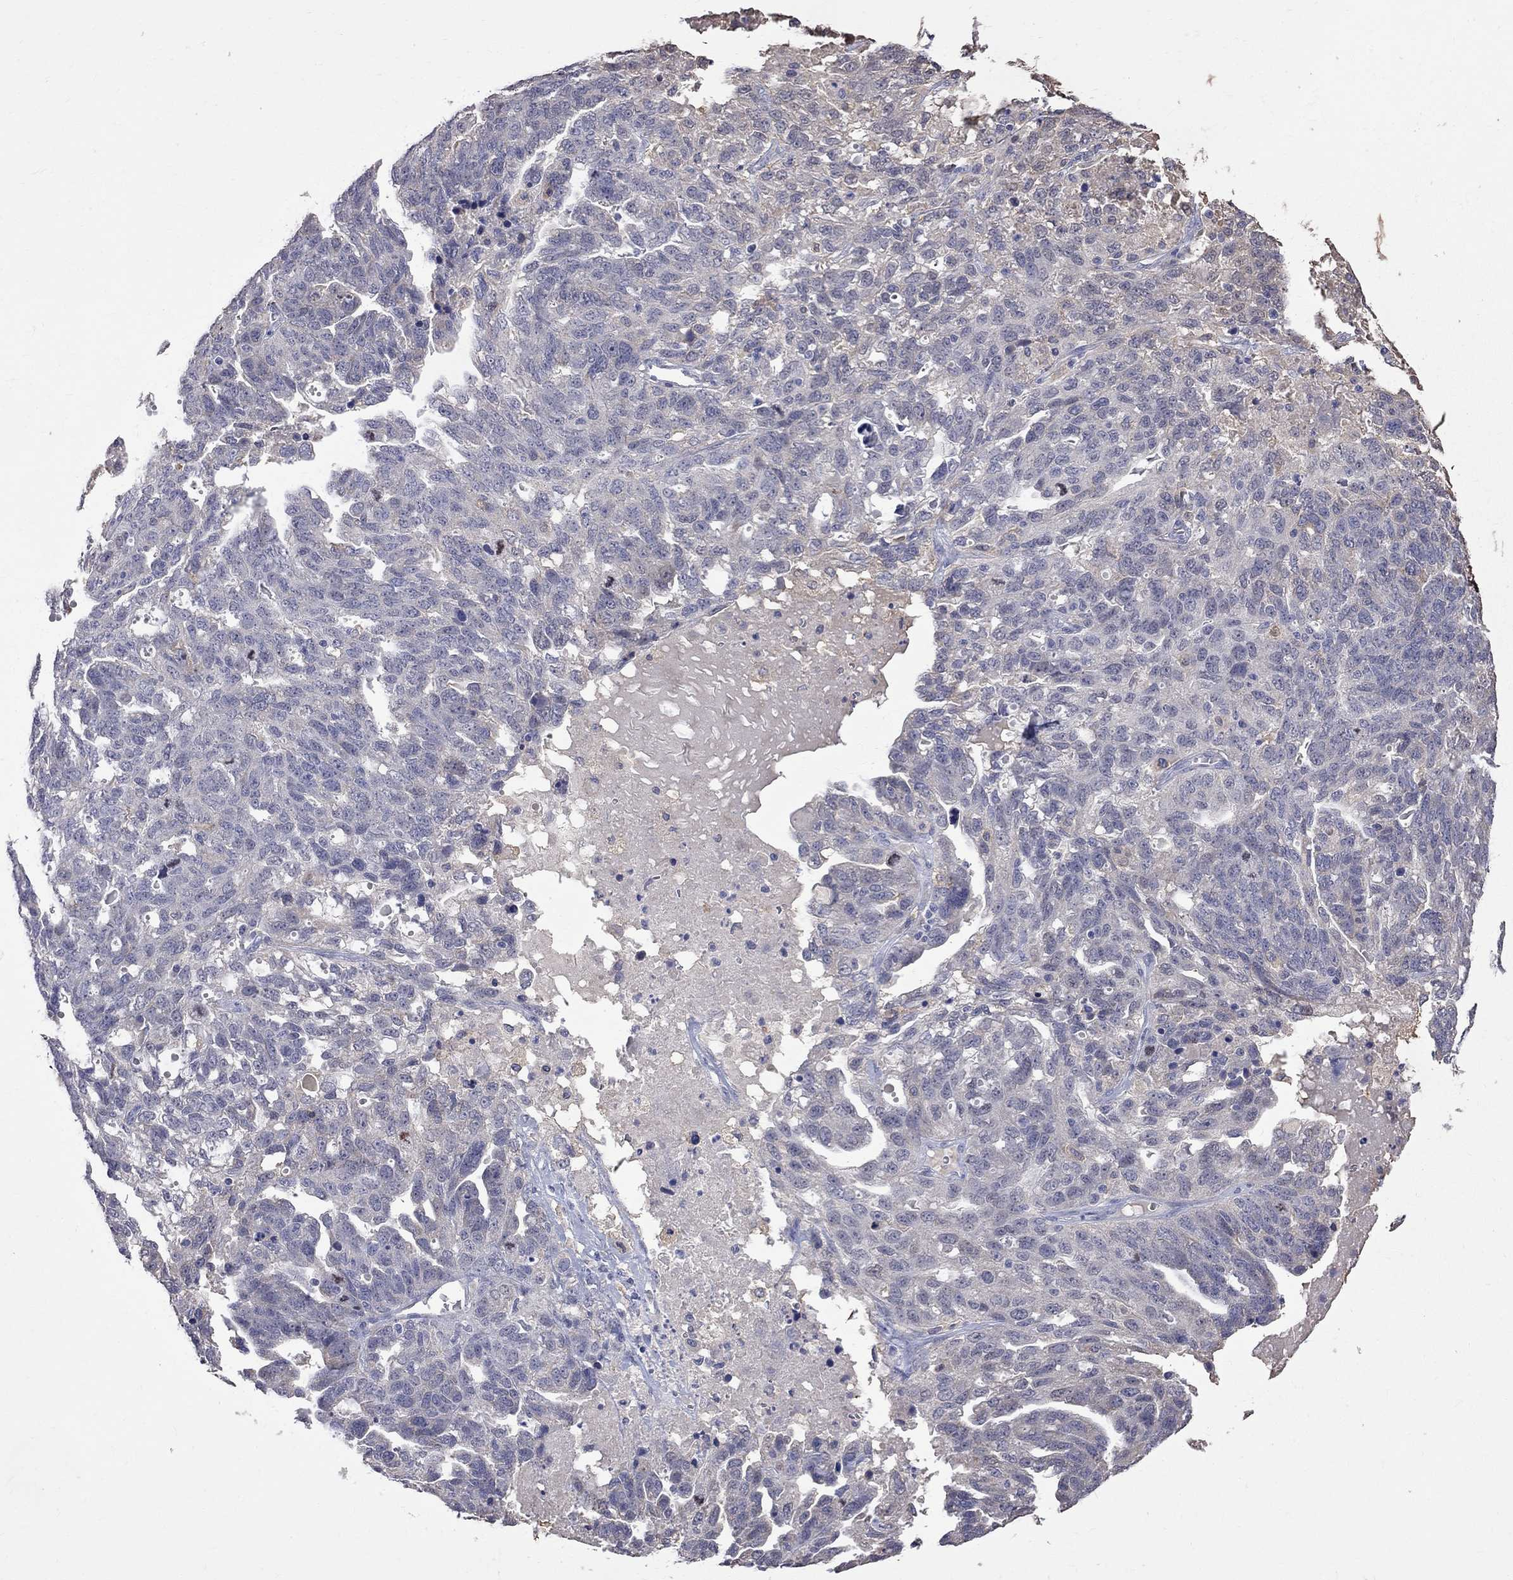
{"staining": {"intensity": "negative", "quantity": "none", "location": "none"}, "tissue": "ovarian cancer", "cell_type": "Tumor cells", "image_type": "cancer", "snomed": [{"axis": "morphology", "description": "Cystadenocarcinoma, serous, NOS"}, {"axis": "topography", "description": "Ovary"}], "caption": "This micrograph is of ovarian cancer stained with immunohistochemistry to label a protein in brown with the nuclei are counter-stained blue. There is no expression in tumor cells.", "gene": "CKAP2", "patient": {"sex": "female", "age": 71}}